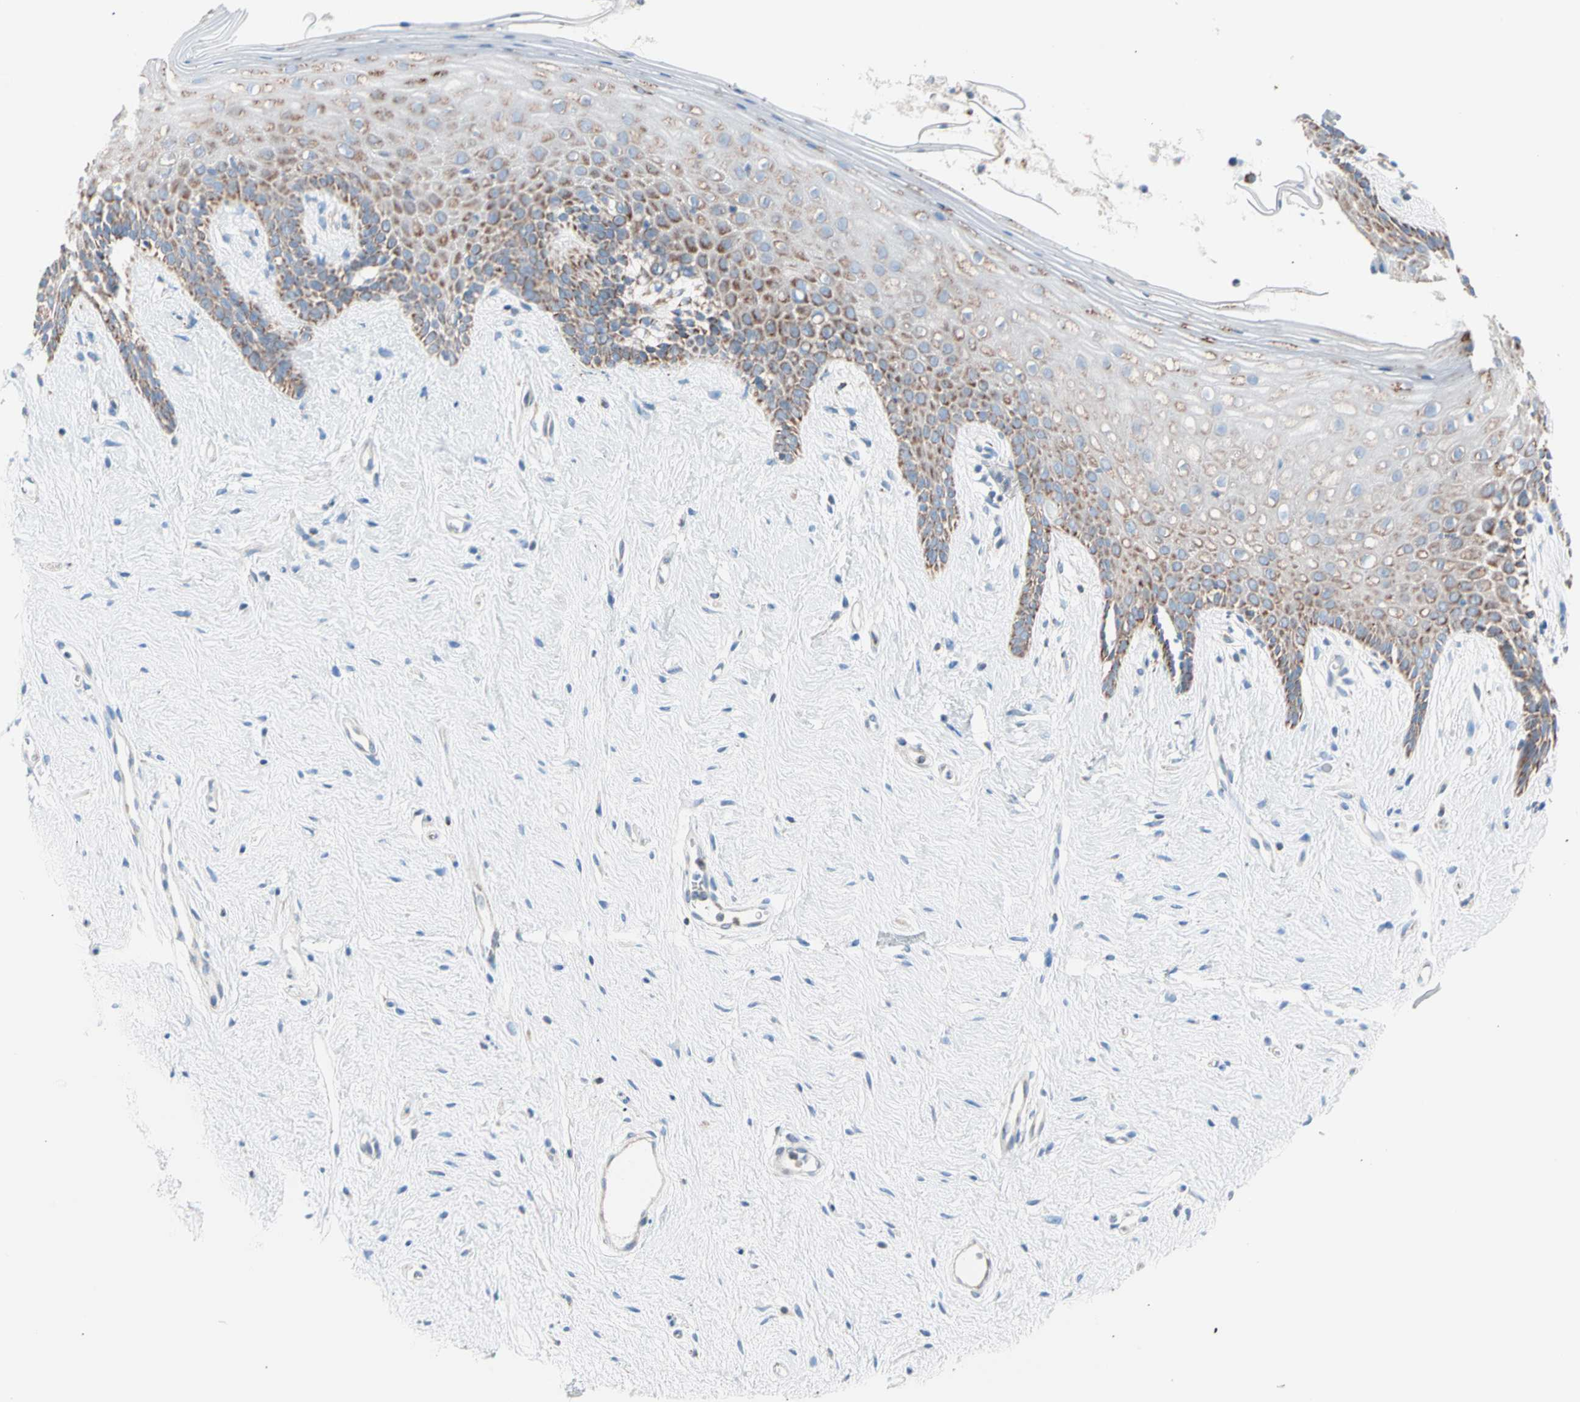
{"staining": {"intensity": "strong", "quantity": "25%-75%", "location": "cytoplasmic/membranous"}, "tissue": "vagina", "cell_type": "Squamous epithelial cells", "image_type": "normal", "snomed": [{"axis": "morphology", "description": "Normal tissue, NOS"}, {"axis": "topography", "description": "Vagina"}], "caption": "Unremarkable vagina was stained to show a protein in brown. There is high levels of strong cytoplasmic/membranous expression in about 25%-75% of squamous epithelial cells.", "gene": "HK1", "patient": {"sex": "female", "age": 44}}